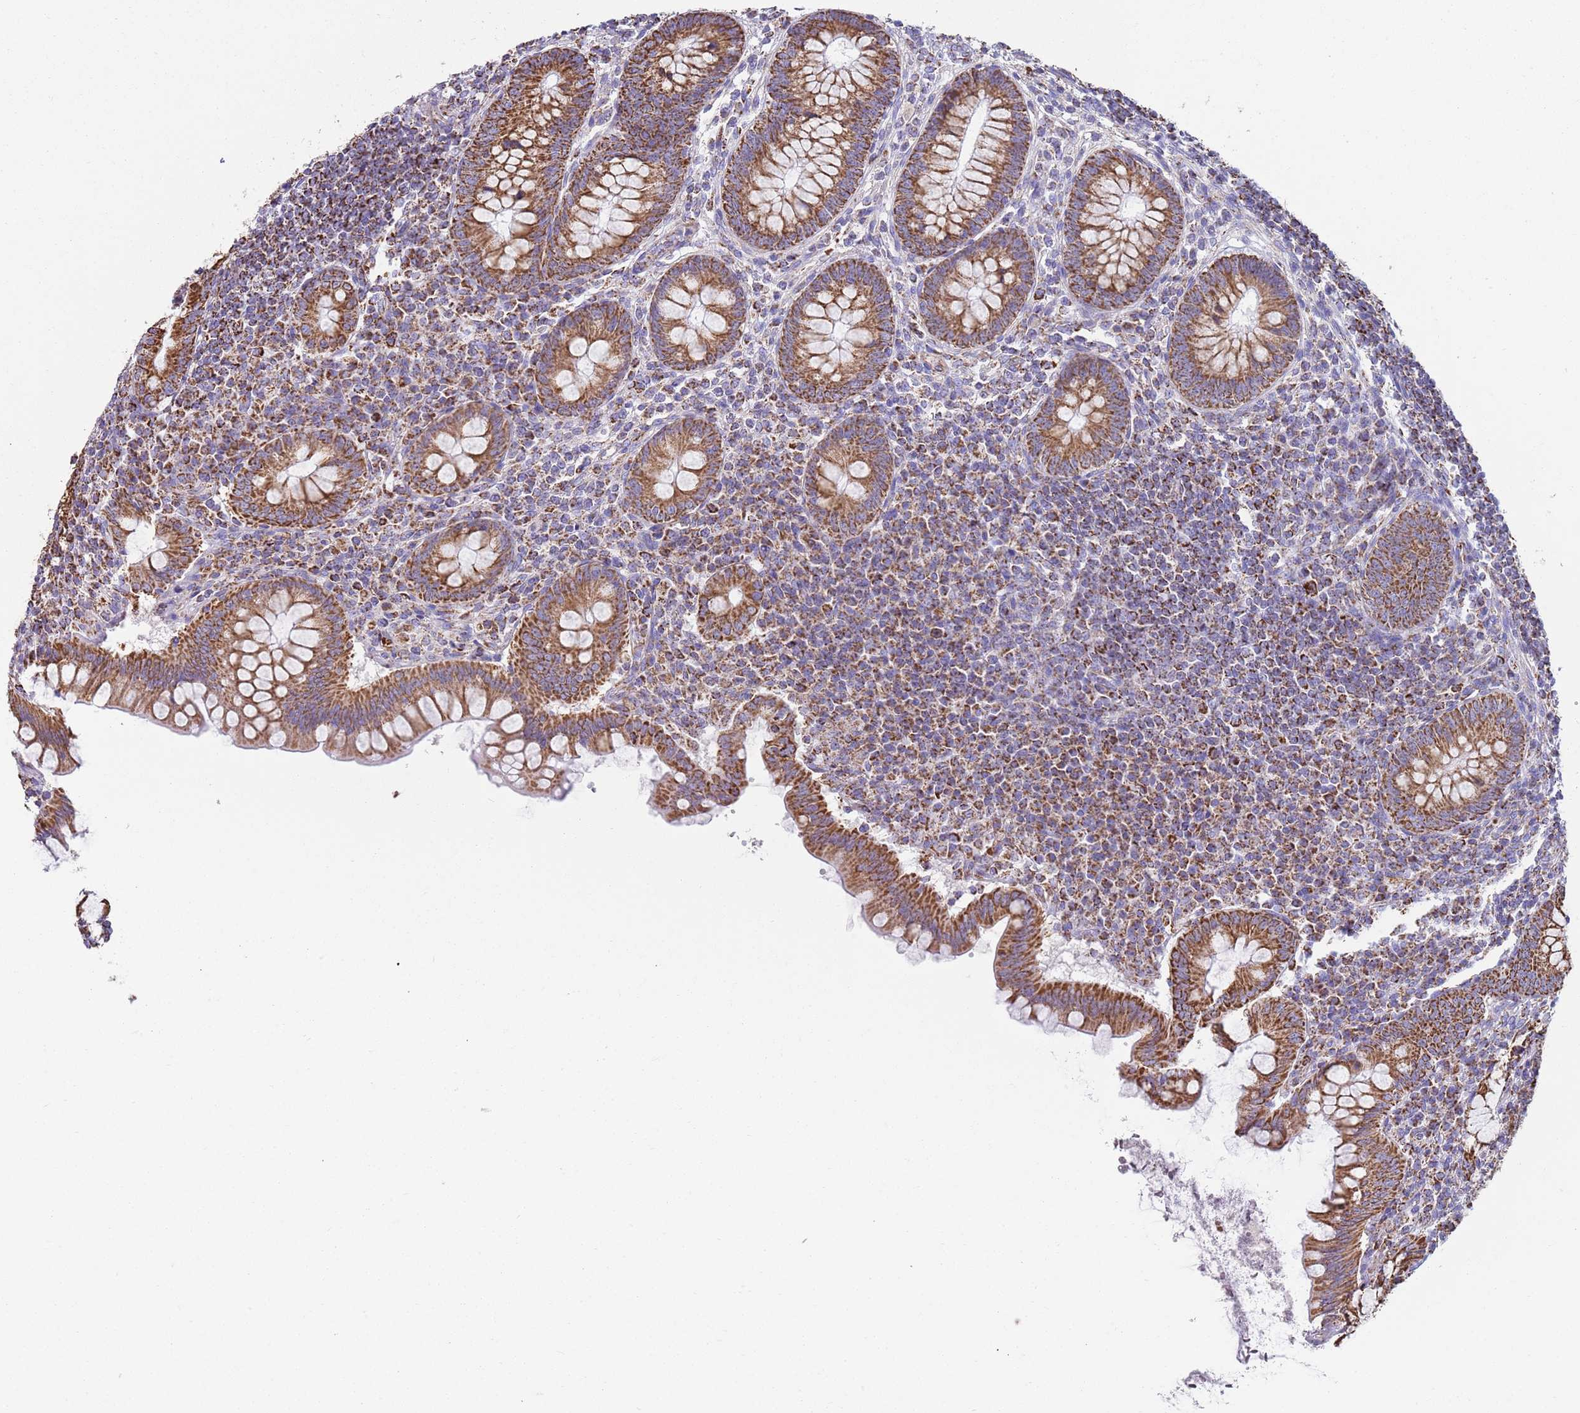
{"staining": {"intensity": "strong", "quantity": ">75%", "location": "cytoplasmic/membranous"}, "tissue": "appendix", "cell_type": "Glandular cells", "image_type": "normal", "snomed": [{"axis": "morphology", "description": "Normal tissue, NOS"}, {"axis": "topography", "description": "Appendix"}], "caption": "The micrograph reveals a brown stain indicating the presence of a protein in the cytoplasmic/membranous of glandular cells in appendix.", "gene": "TTLL1", "patient": {"sex": "female", "age": 33}}